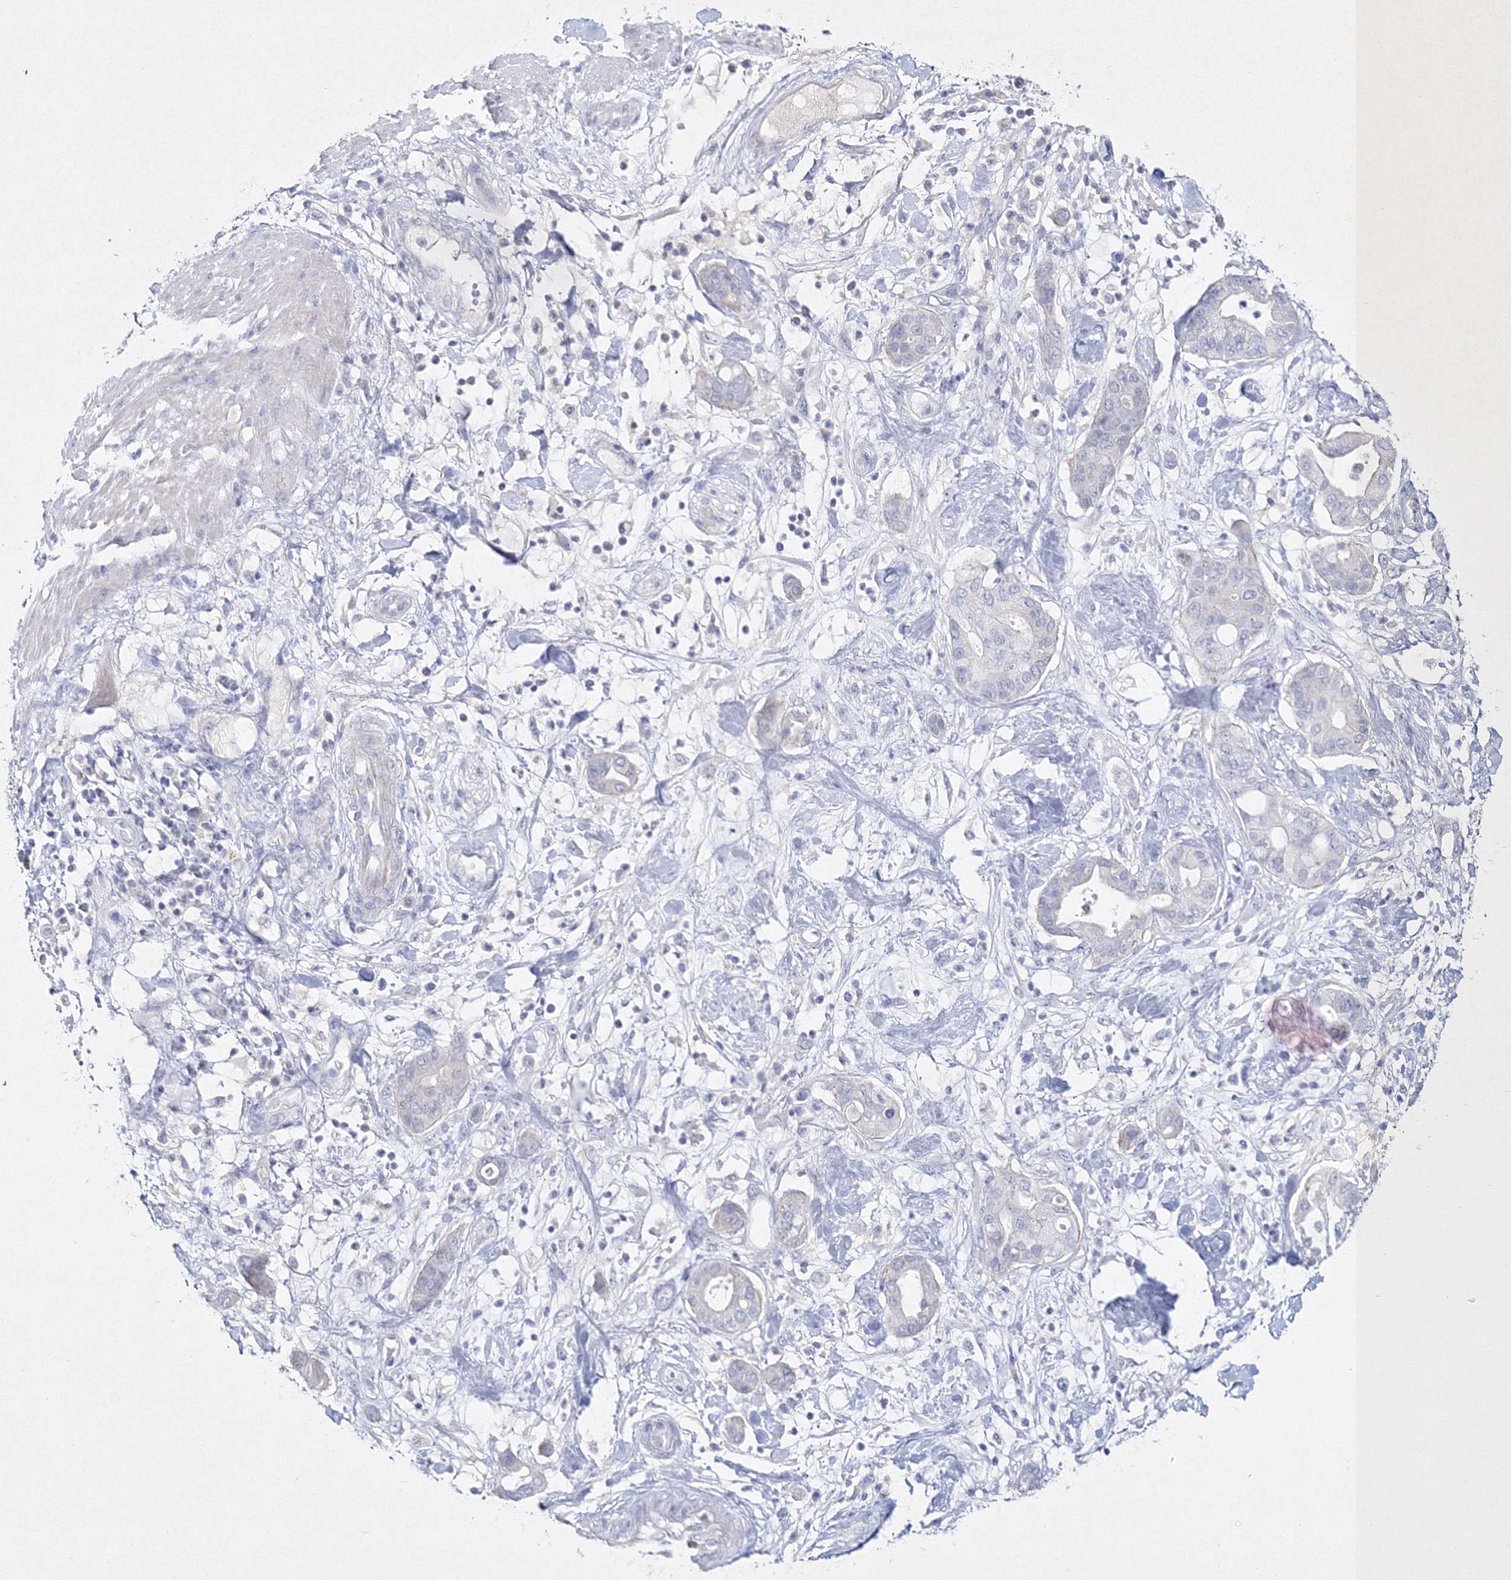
{"staining": {"intensity": "negative", "quantity": "none", "location": "none"}, "tissue": "pancreatic cancer", "cell_type": "Tumor cells", "image_type": "cancer", "snomed": [{"axis": "morphology", "description": "Adenocarcinoma, NOS"}, {"axis": "morphology", "description": "Adenocarcinoma, metastatic, NOS"}, {"axis": "topography", "description": "Lymph node"}, {"axis": "topography", "description": "Pancreas"}, {"axis": "topography", "description": "Duodenum"}], "caption": "IHC of human pancreatic adenocarcinoma demonstrates no staining in tumor cells.", "gene": "NEU4", "patient": {"sex": "female", "age": 64}}